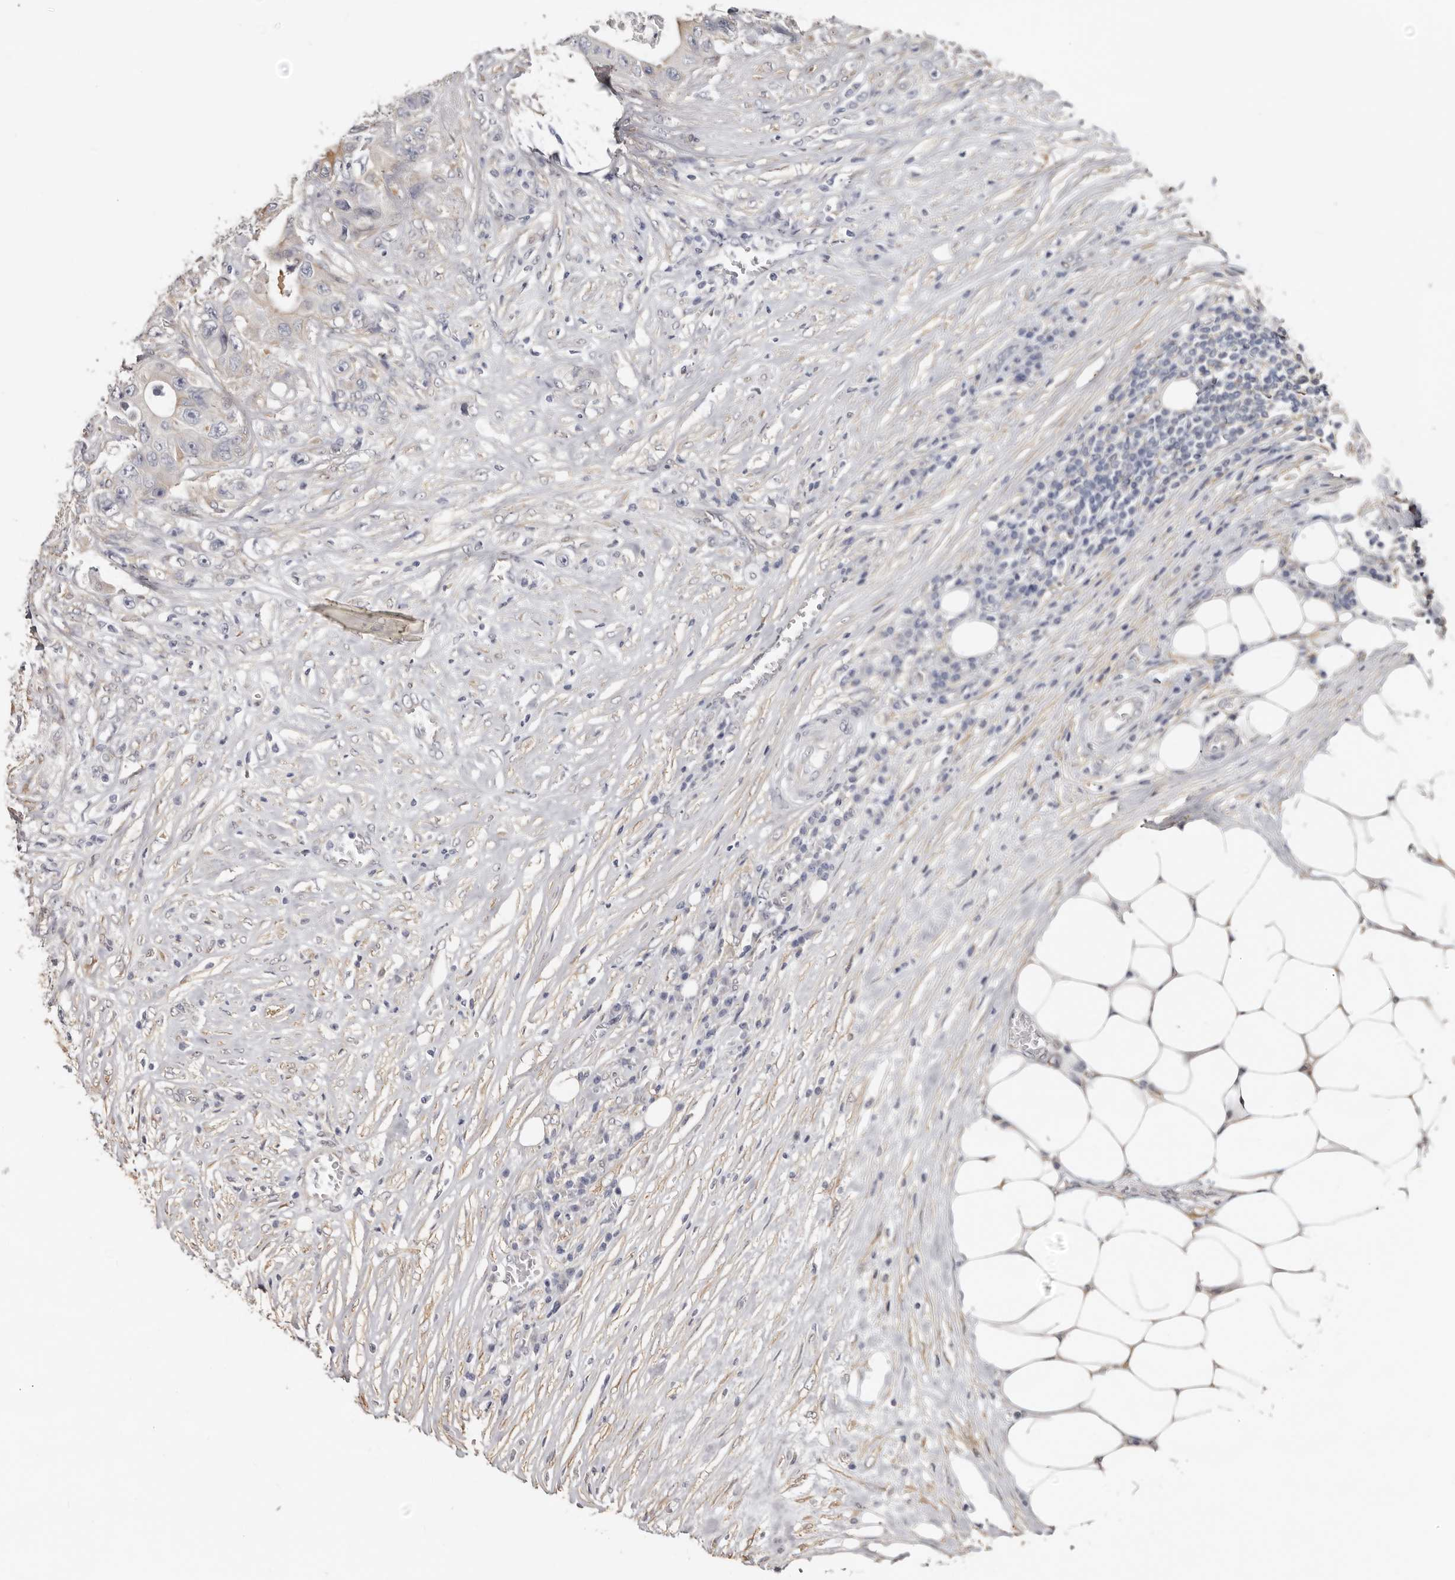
{"staining": {"intensity": "weak", "quantity": "<25%", "location": "cytoplasmic/membranous"}, "tissue": "colorectal cancer", "cell_type": "Tumor cells", "image_type": "cancer", "snomed": [{"axis": "morphology", "description": "Adenocarcinoma, NOS"}, {"axis": "topography", "description": "Colon"}], "caption": "Colorectal cancer (adenocarcinoma) was stained to show a protein in brown. There is no significant positivity in tumor cells. Brightfield microscopy of immunohistochemistry stained with DAB (3,3'-diaminobenzidine) (brown) and hematoxylin (blue), captured at high magnification.", "gene": "KHDRBS2", "patient": {"sex": "female", "age": 46}}